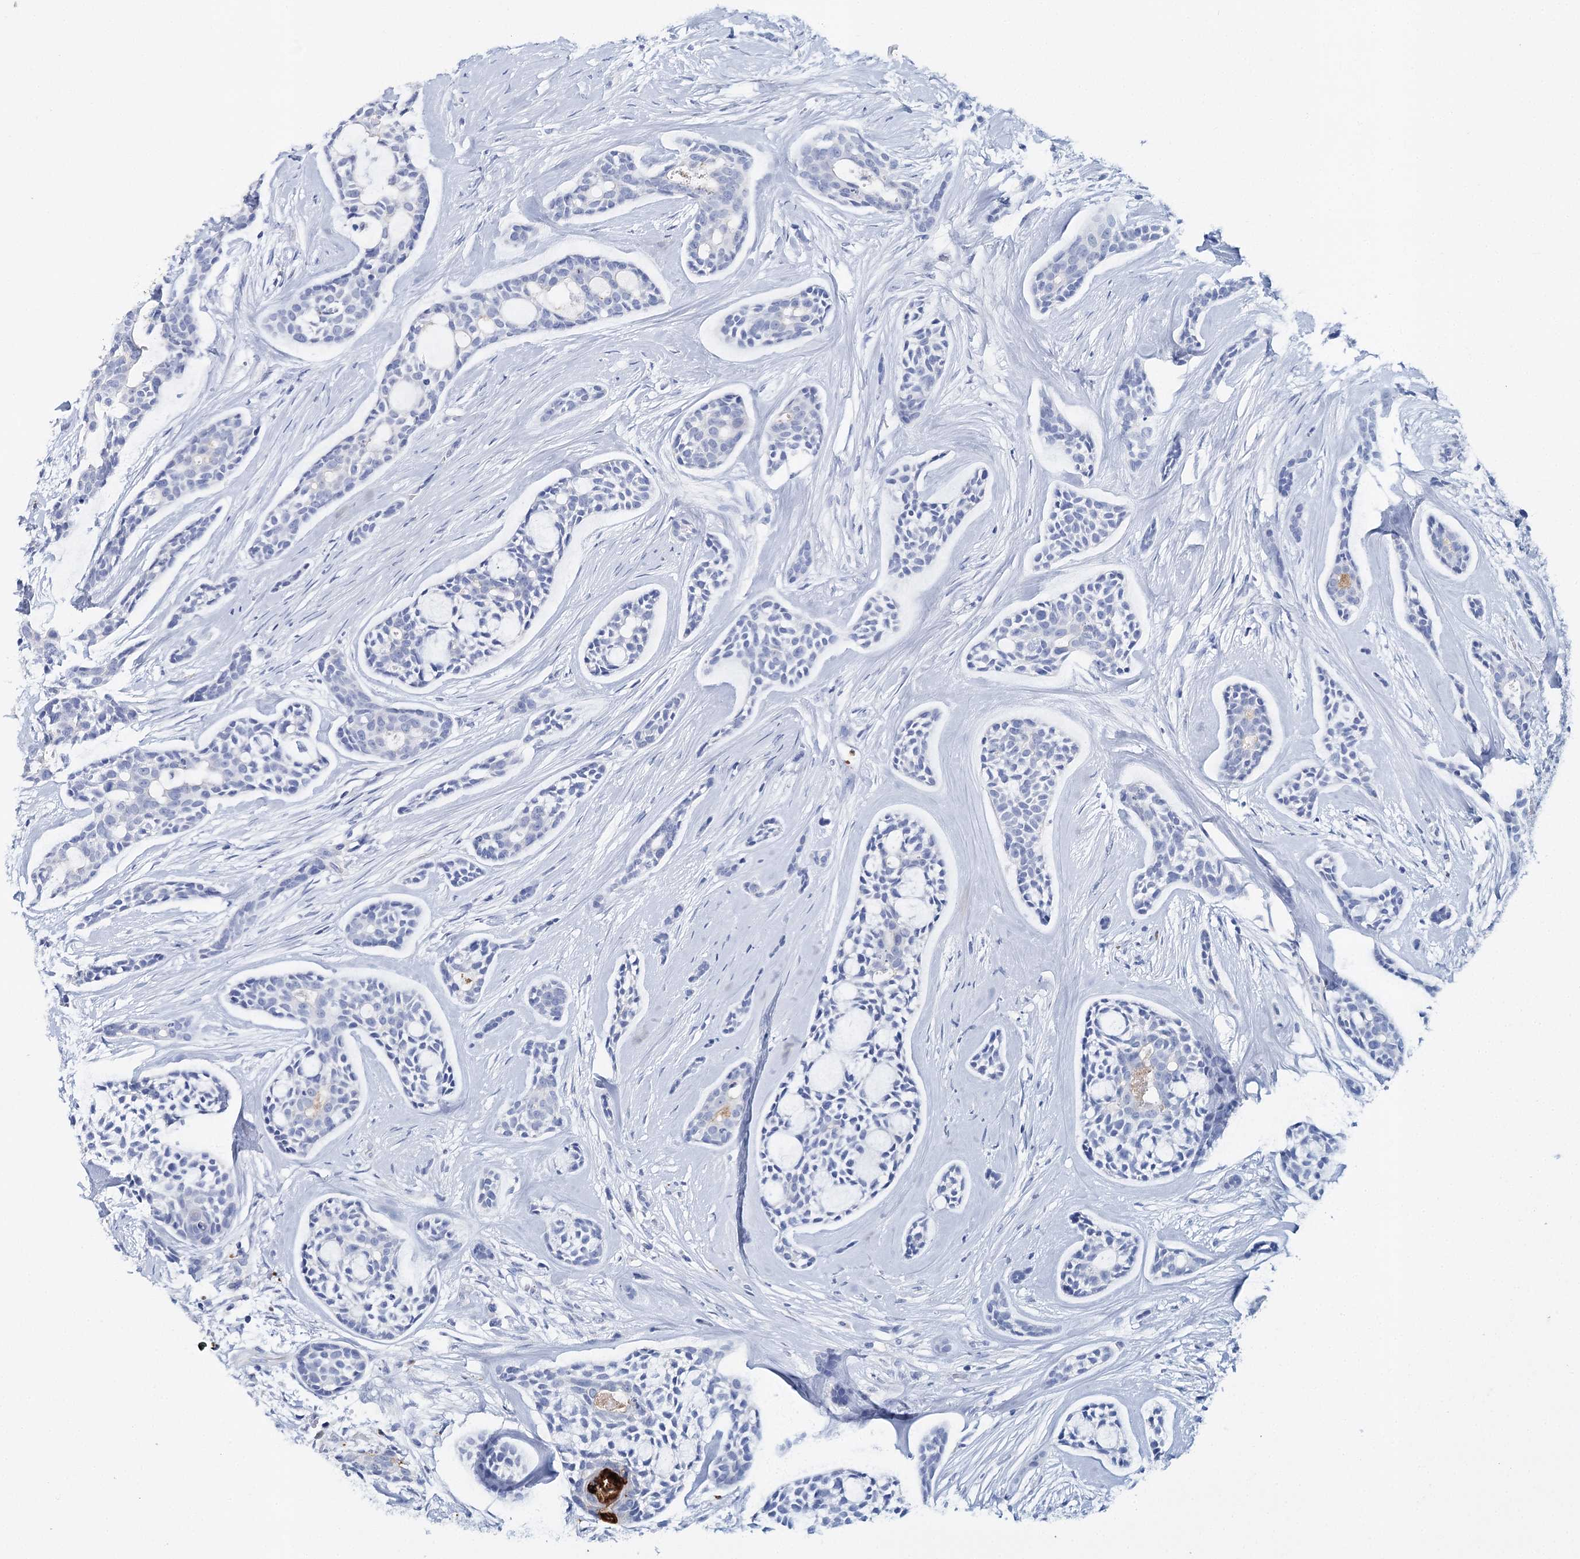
{"staining": {"intensity": "negative", "quantity": "none", "location": "none"}, "tissue": "head and neck cancer", "cell_type": "Tumor cells", "image_type": "cancer", "snomed": [{"axis": "morphology", "description": "Adenocarcinoma, NOS"}, {"axis": "topography", "description": "Subcutis"}, {"axis": "topography", "description": "Head-Neck"}], "caption": "Protein analysis of head and neck adenocarcinoma demonstrates no significant staining in tumor cells.", "gene": "CEACAM8", "patient": {"sex": "female", "age": 73}}